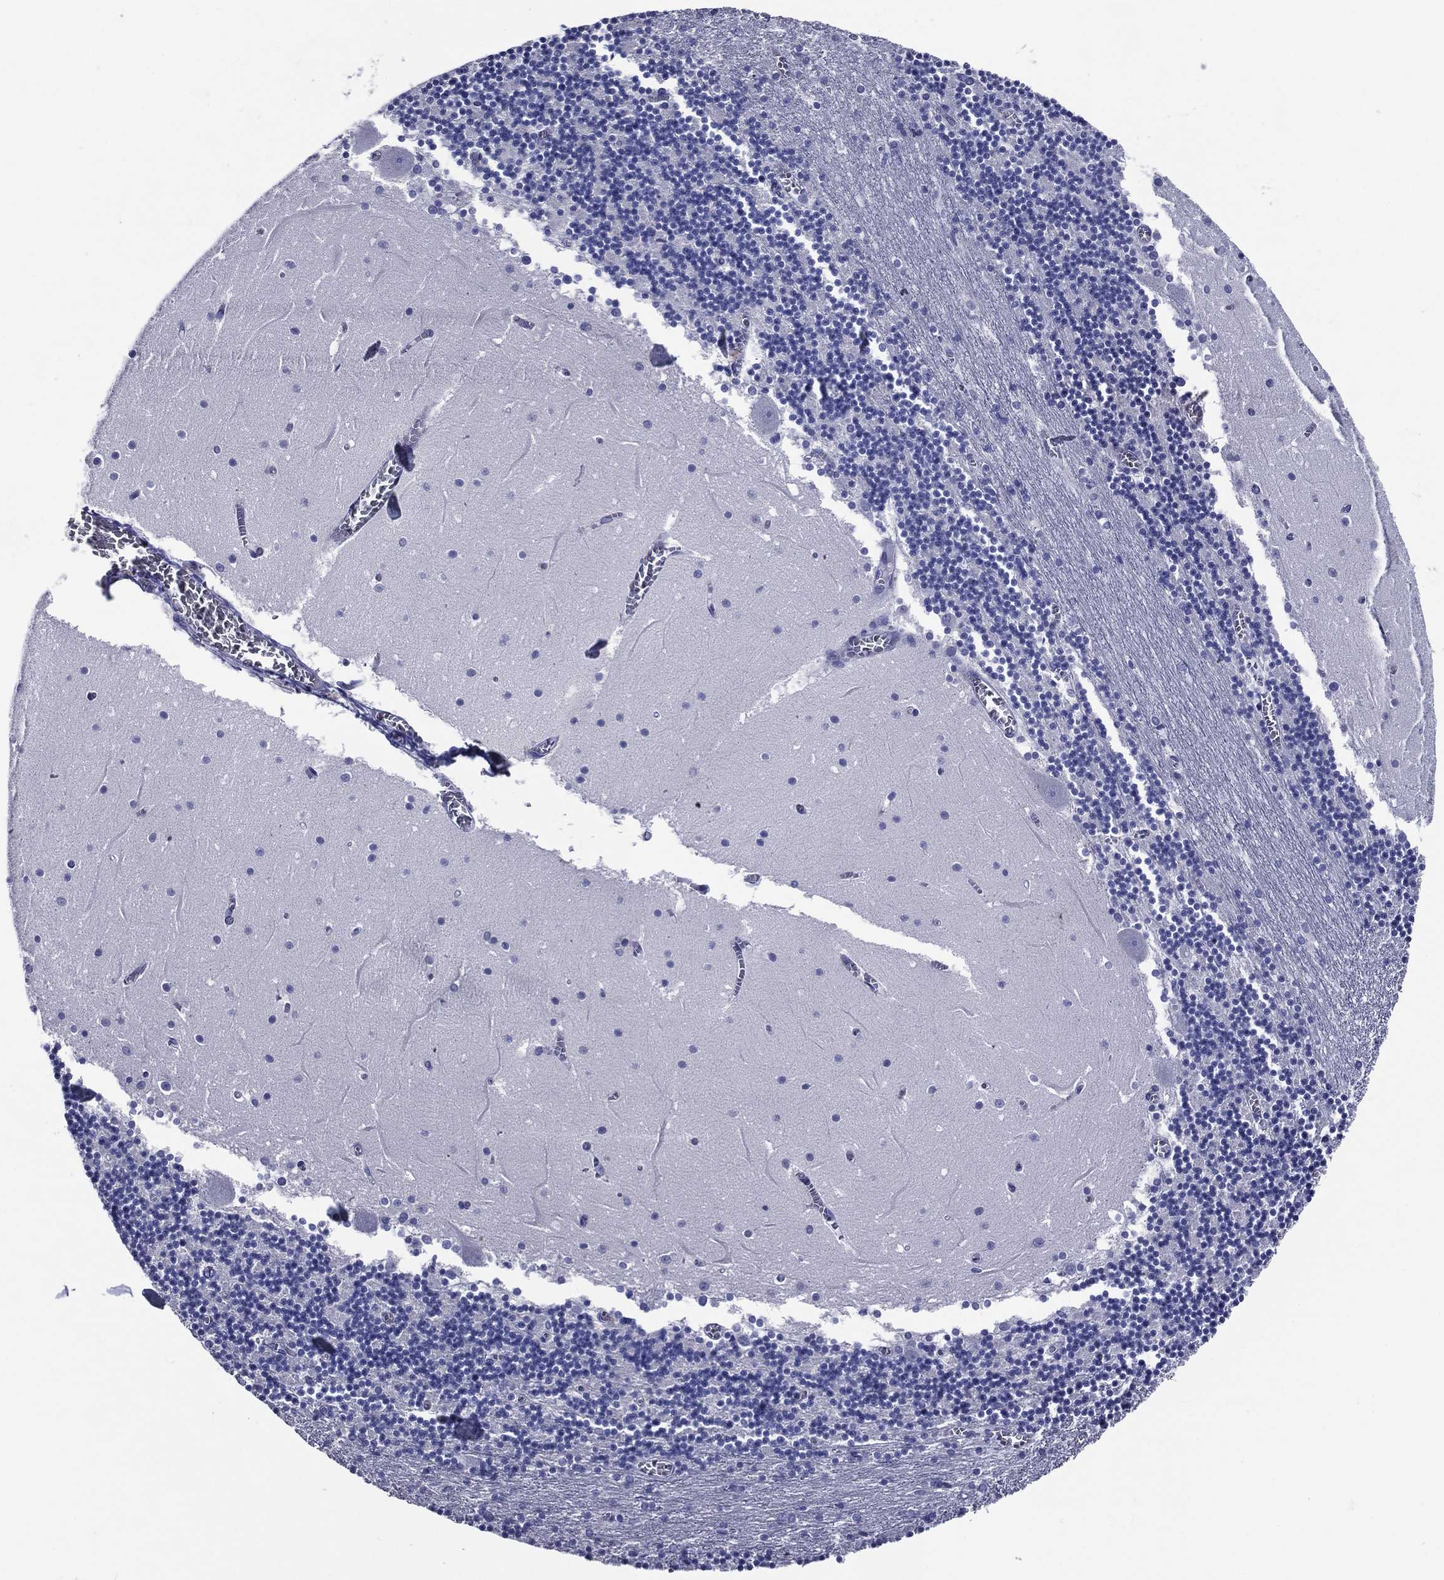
{"staining": {"intensity": "negative", "quantity": "none", "location": "none"}, "tissue": "cerebellum", "cell_type": "Cells in granular layer", "image_type": "normal", "snomed": [{"axis": "morphology", "description": "Normal tissue, NOS"}, {"axis": "topography", "description": "Cerebellum"}], "caption": "Immunohistochemistry histopathology image of benign cerebellum: human cerebellum stained with DAB (3,3'-diaminobenzidine) shows no significant protein expression in cells in granular layer.", "gene": "ACE2", "patient": {"sex": "female", "age": 28}}